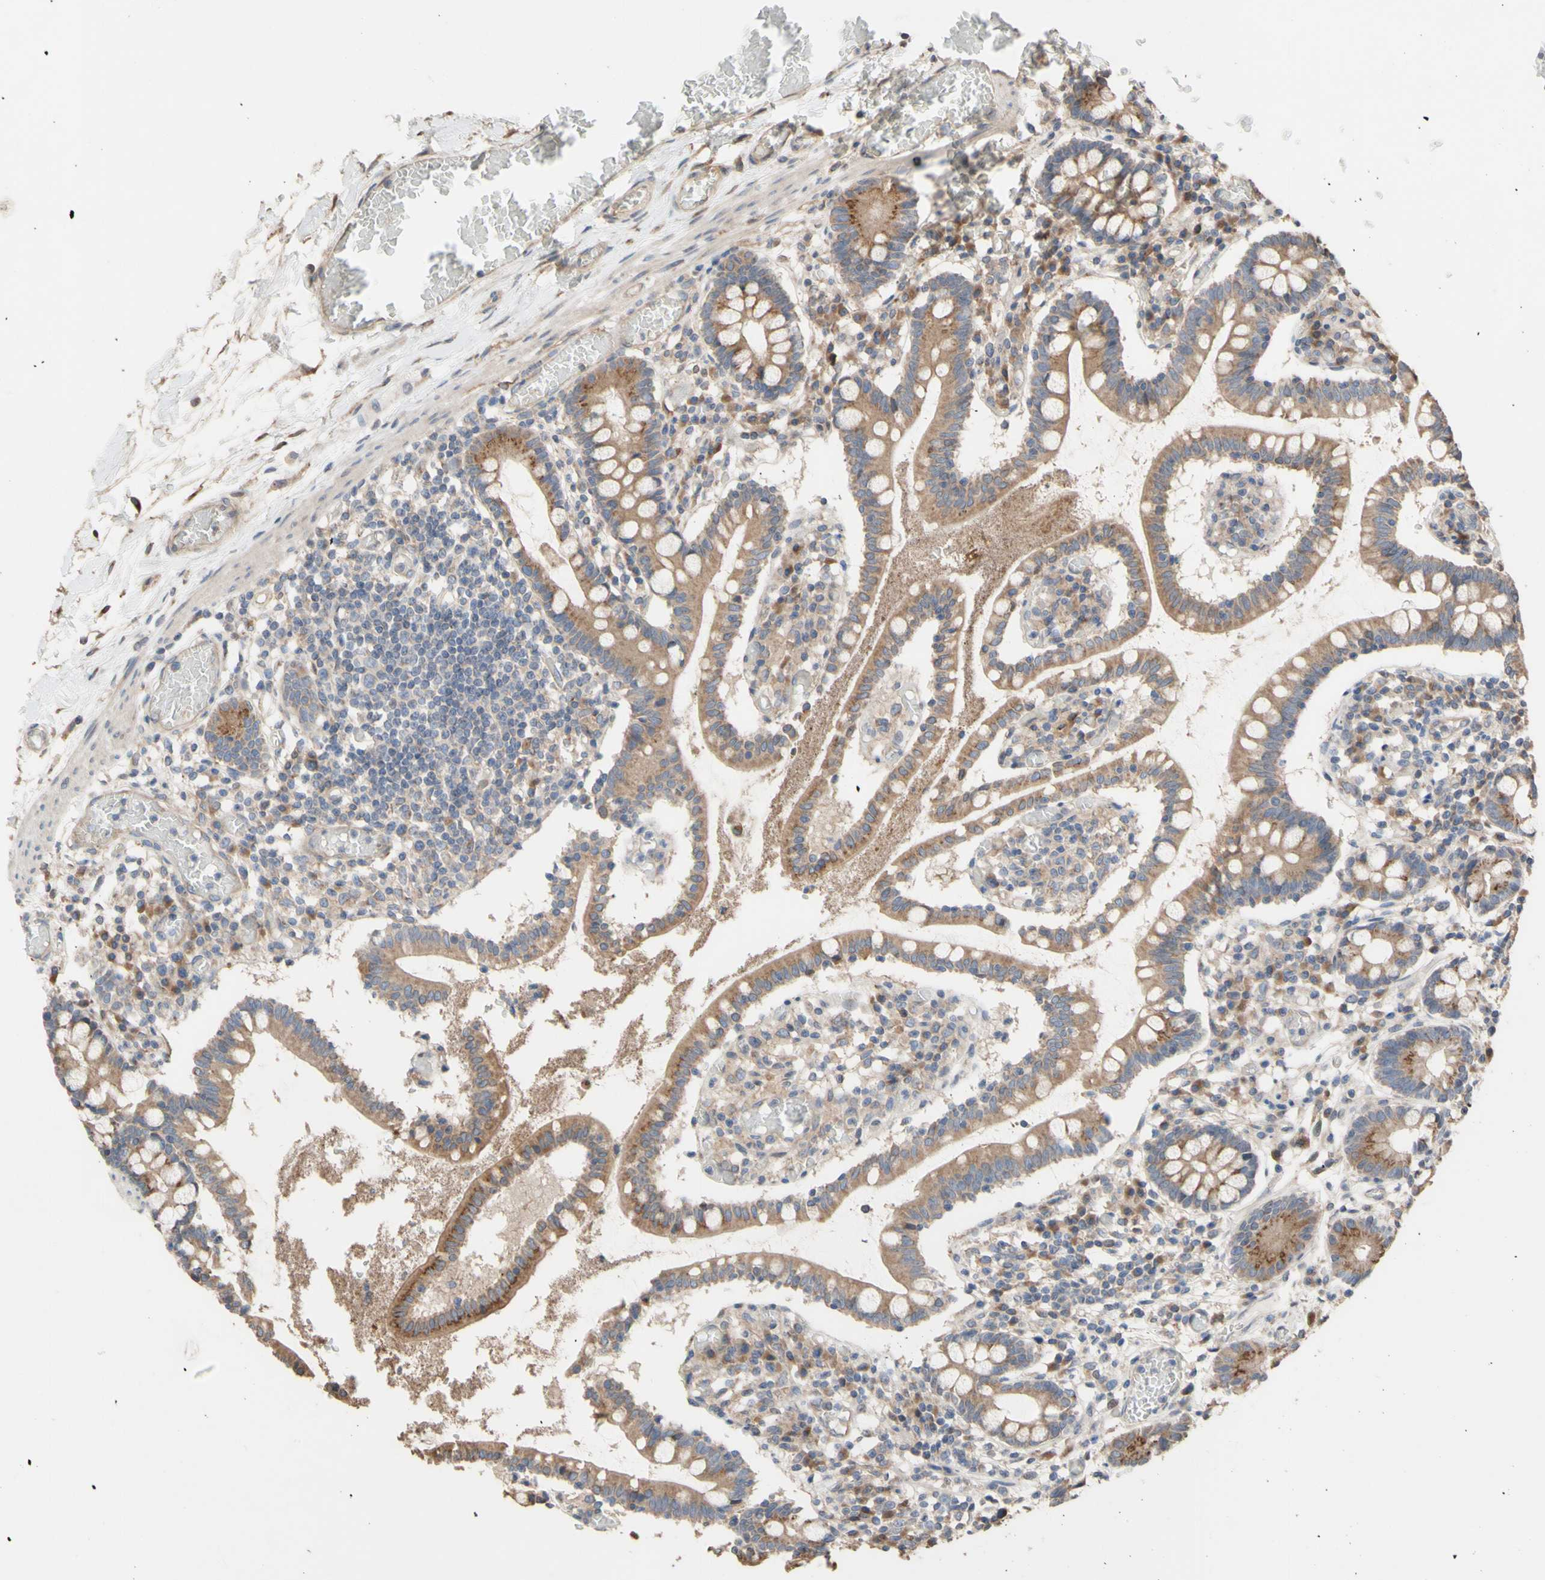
{"staining": {"intensity": "moderate", "quantity": ">75%", "location": "cytoplasmic/membranous"}, "tissue": "small intestine", "cell_type": "Glandular cells", "image_type": "normal", "snomed": [{"axis": "morphology", "description": "Normal tissue, NOS"}, {"axis": "topography", "description": "Small intestine"}], "caption": "High-magnification brightfield microscopy of normal small intestine stained with DAB (3,3'-diaminobenzidine) (brown) and counterstained with hematoxylin (blue). glandular cells exhibit moderate cytoplasmic/membranous staining is identified in about>75% of cells.", "gene": "NECTIN3", "patient": {"sex": "female", "age": 61}}